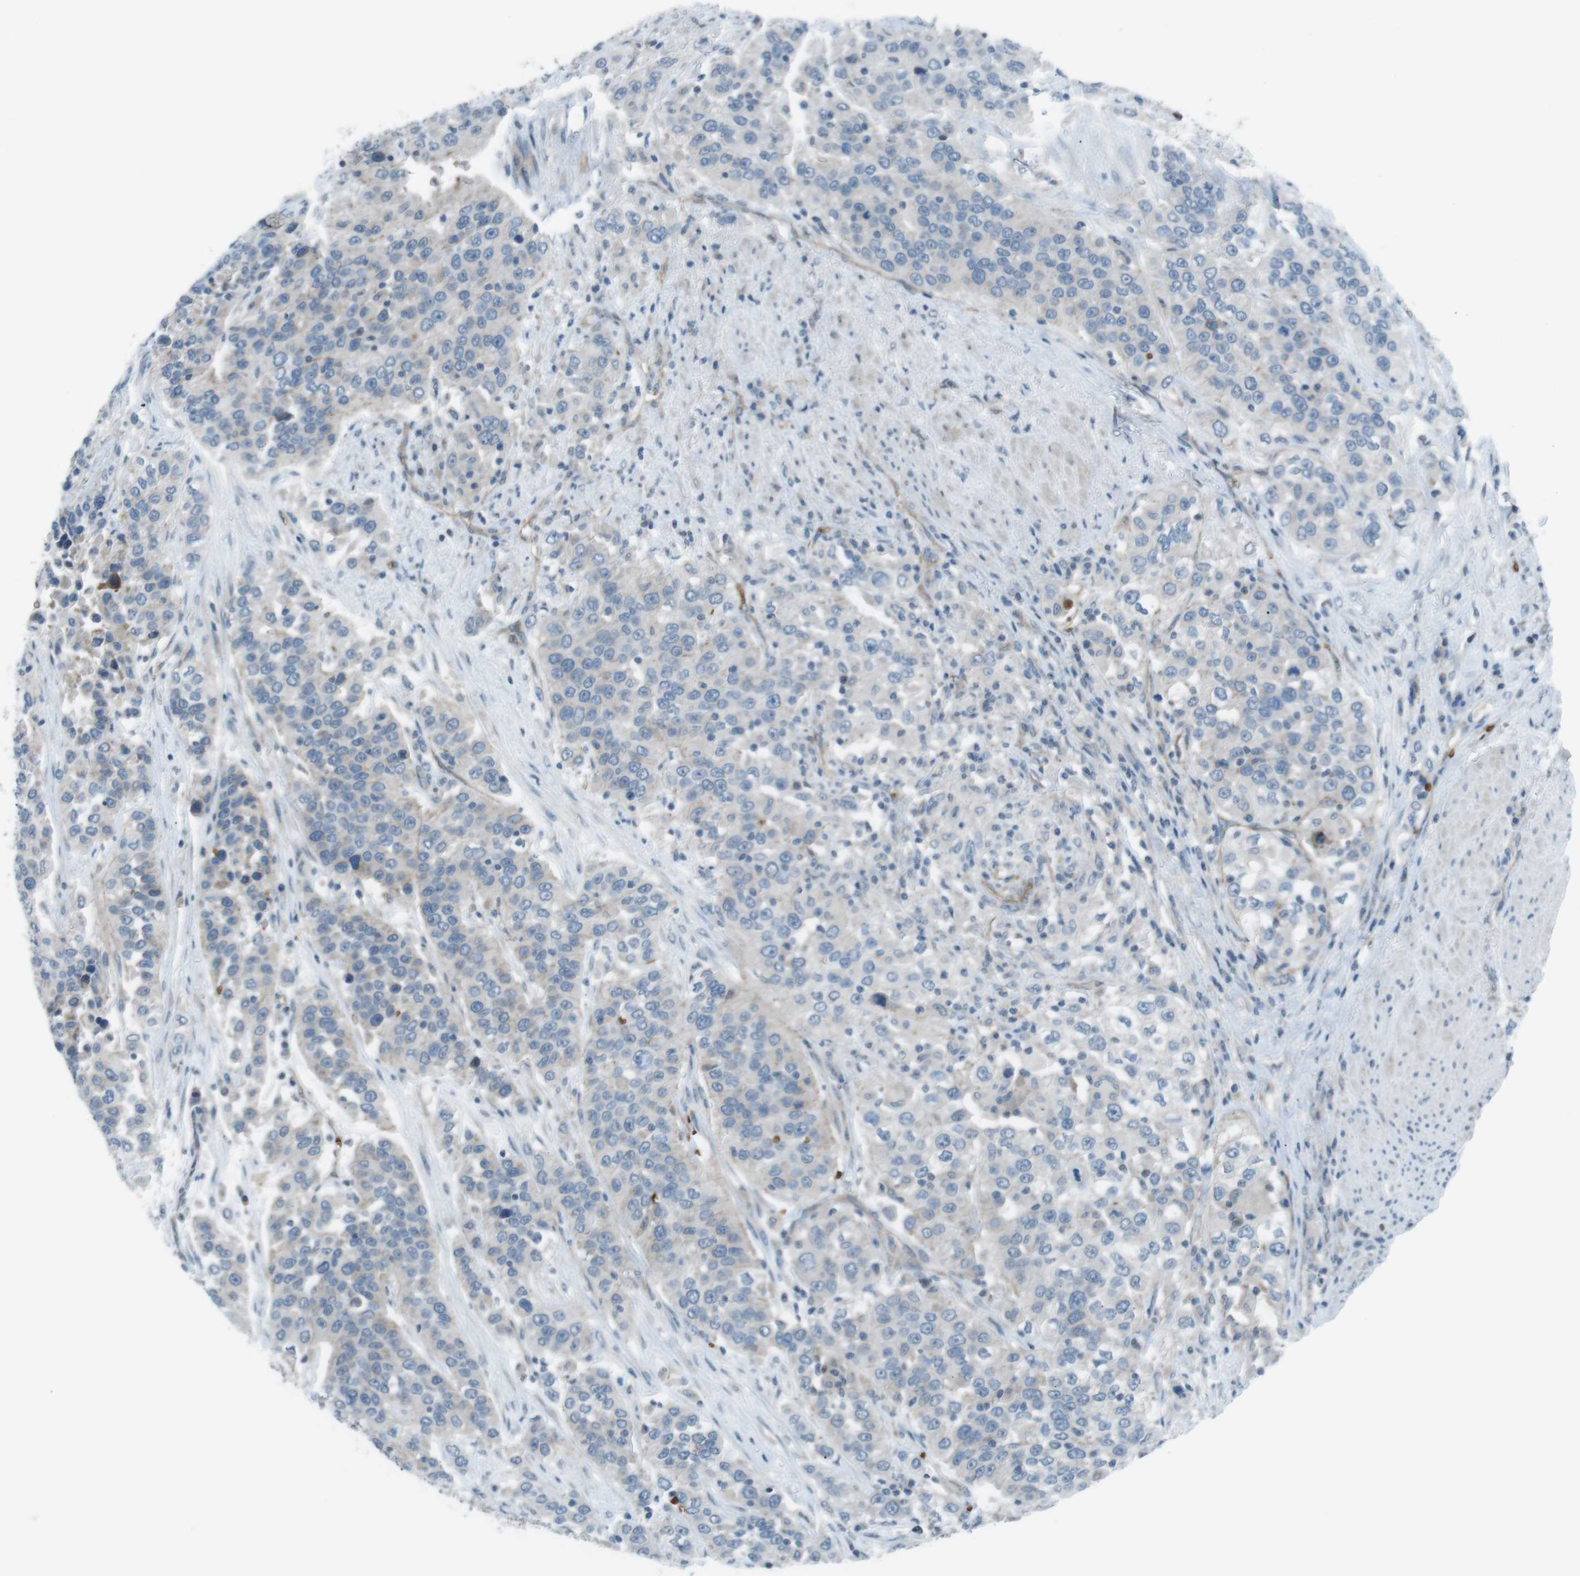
{"staining": {"intensity": "negative", "quantity": "none", "location": "none"}, "tissue": "urothelial cancer", "cell_type": "Tumor cells", "image_type": "cancer", "snomed": [{"axis": "morphology", "description": "Urothelial carcinoma, High grade"}, {"axis": "topography", "description": "Urinary bladder"}], "caption": "Immunohistochemical staining of human urothelial carcinoma (high-grade) shows no significant positivity in tumor cells. (DAB (3,3'-diaminobenzidine) immunohistochemistry, high magnification).", "gene": "SPTA1", "patient": {"sex": "female", "age": 80}}